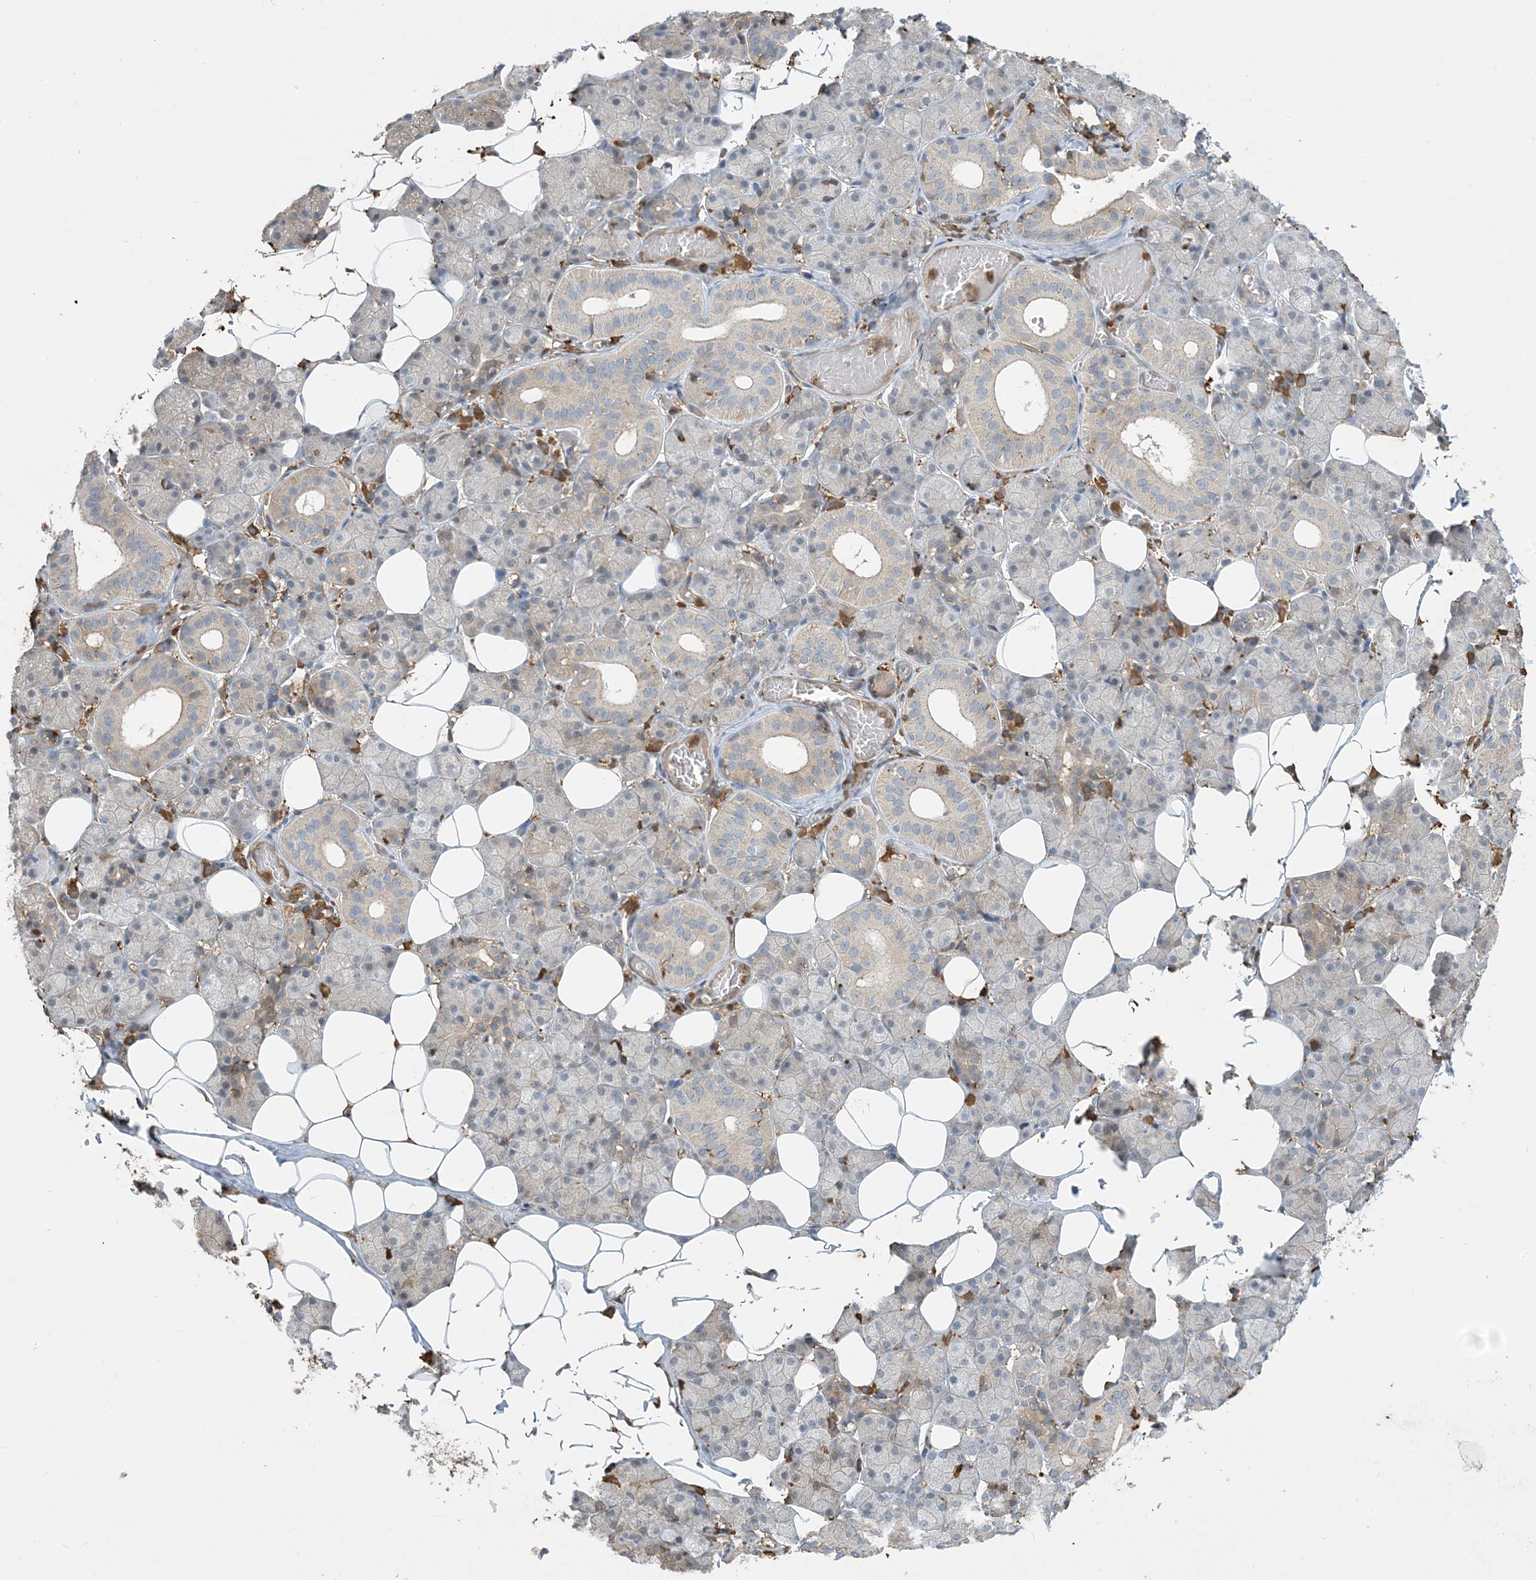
{"staining": {"intensity": "negative", "quantity": "none", "location": "none"}, "tissue": "salivary gland", "cell_type": "Glandular cells", "image_type": "normal", "snomed": [{"axis": "morphology", "description": "Normal tissue, NOS"}, {"axis": "topography", "description": "Salivary gland"}], "caption": "Glandular cells are negative for protein expression in unremarkable human salivary gland. (DAB (3,3'-diaminobenzidine) IHC visualized using brightfield microscopy, high magnification).", "gene": "TMSB4X", "patient": {"sex": "female", "age": 33}}